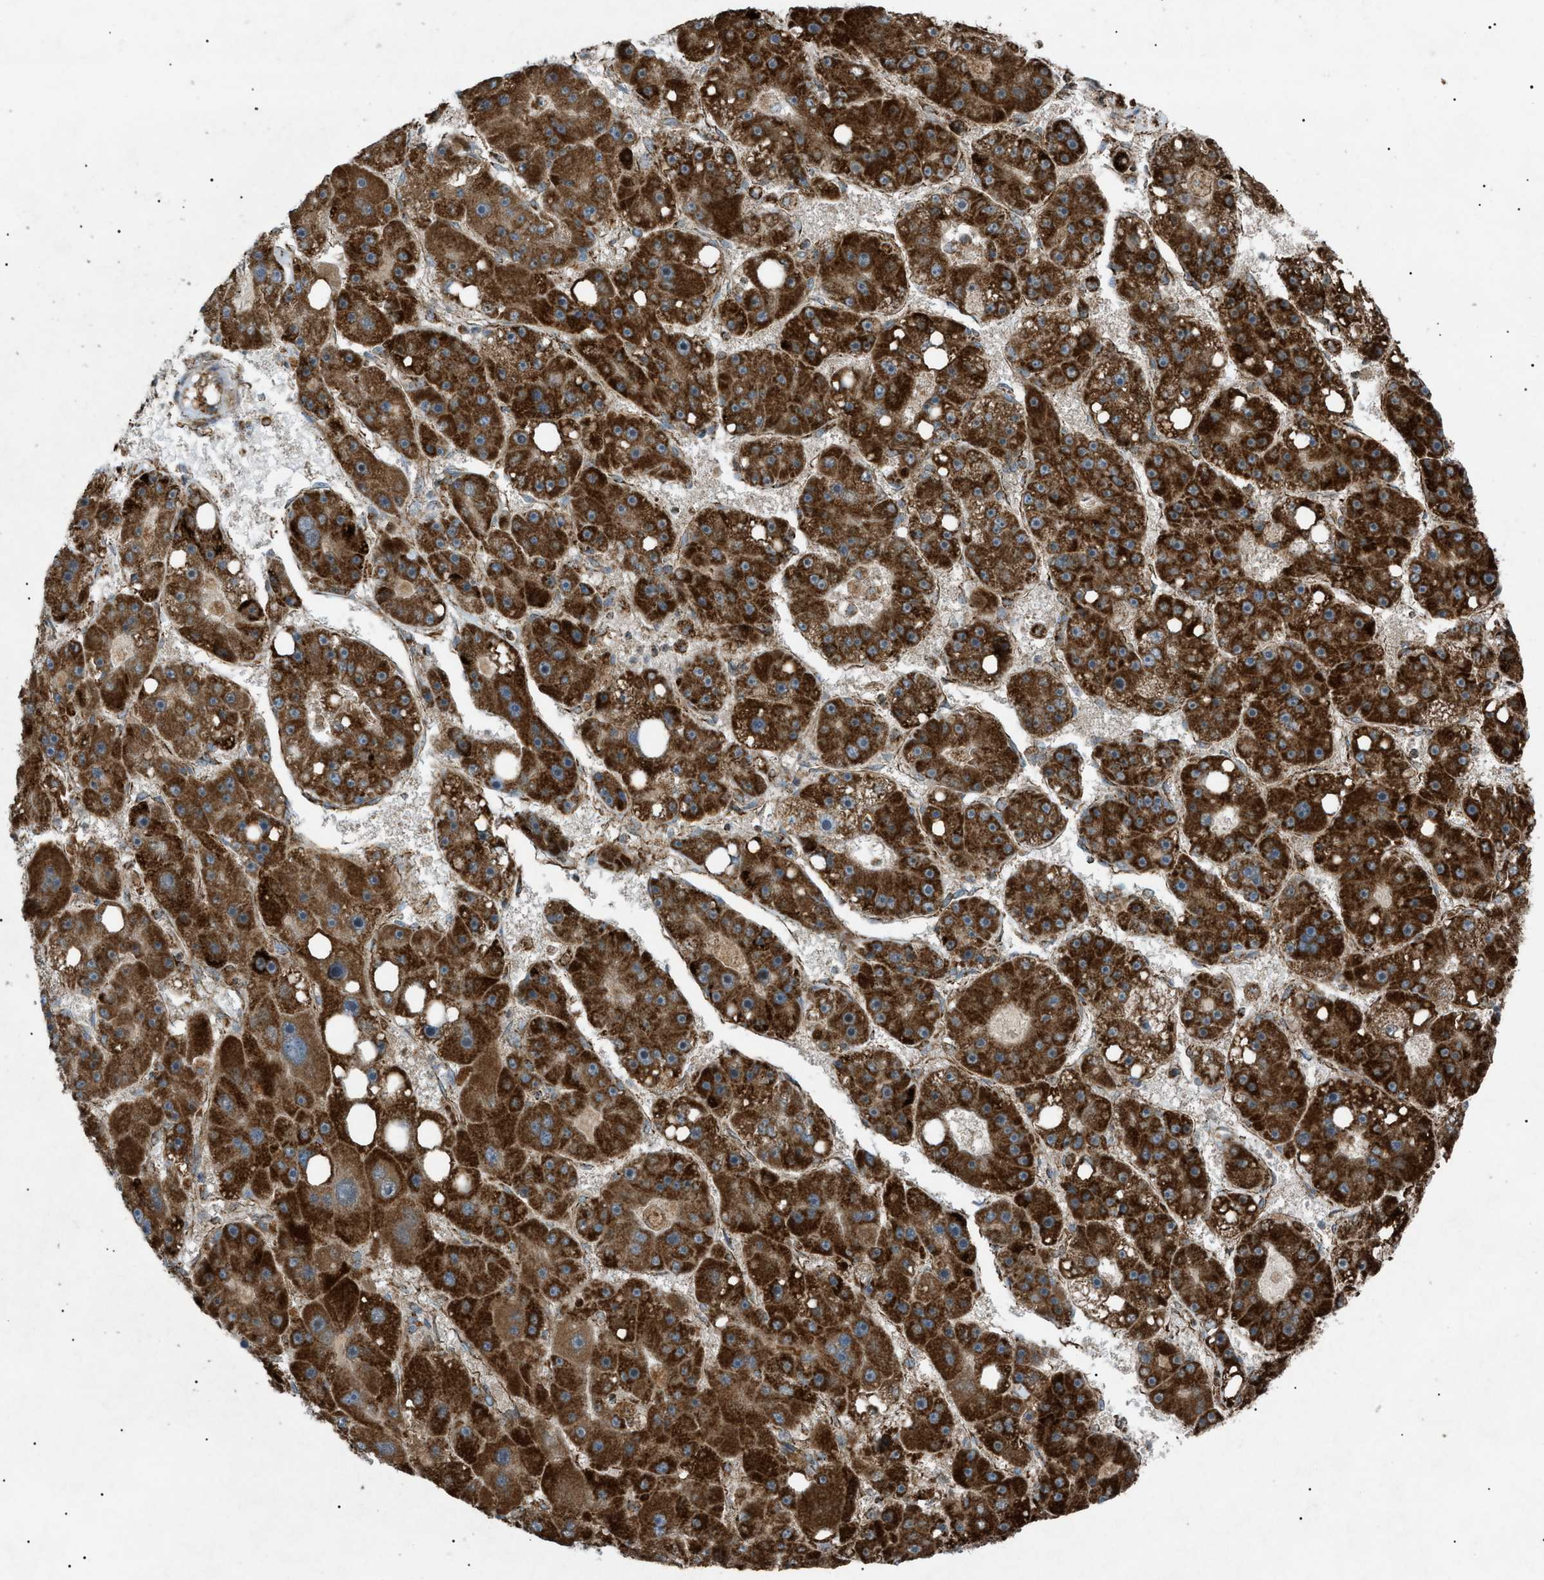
{"staining": {"intensity": "strong", "quantity": ">75%", "location": "cytoplasmic/membranous"}, "tissue": "liver cancer", "cell_type": "Tumor cells", "image_type": "cancer", "snomed": [{"axis": "morphology", "description": "Carcinoma, Hepatocellular, NOS"}, {"axis": "topography", "description": "Liver"}], "caption": "There is high levels of strong cytoplasmic/membranous staining in tumor cells of liver cancer (hepatocellular carcinoma), as demonstrated by immunohistochemical staining (brown color).", "gene": "C1GALT1C1", "patient": {"sex": "female", "age": 61}}